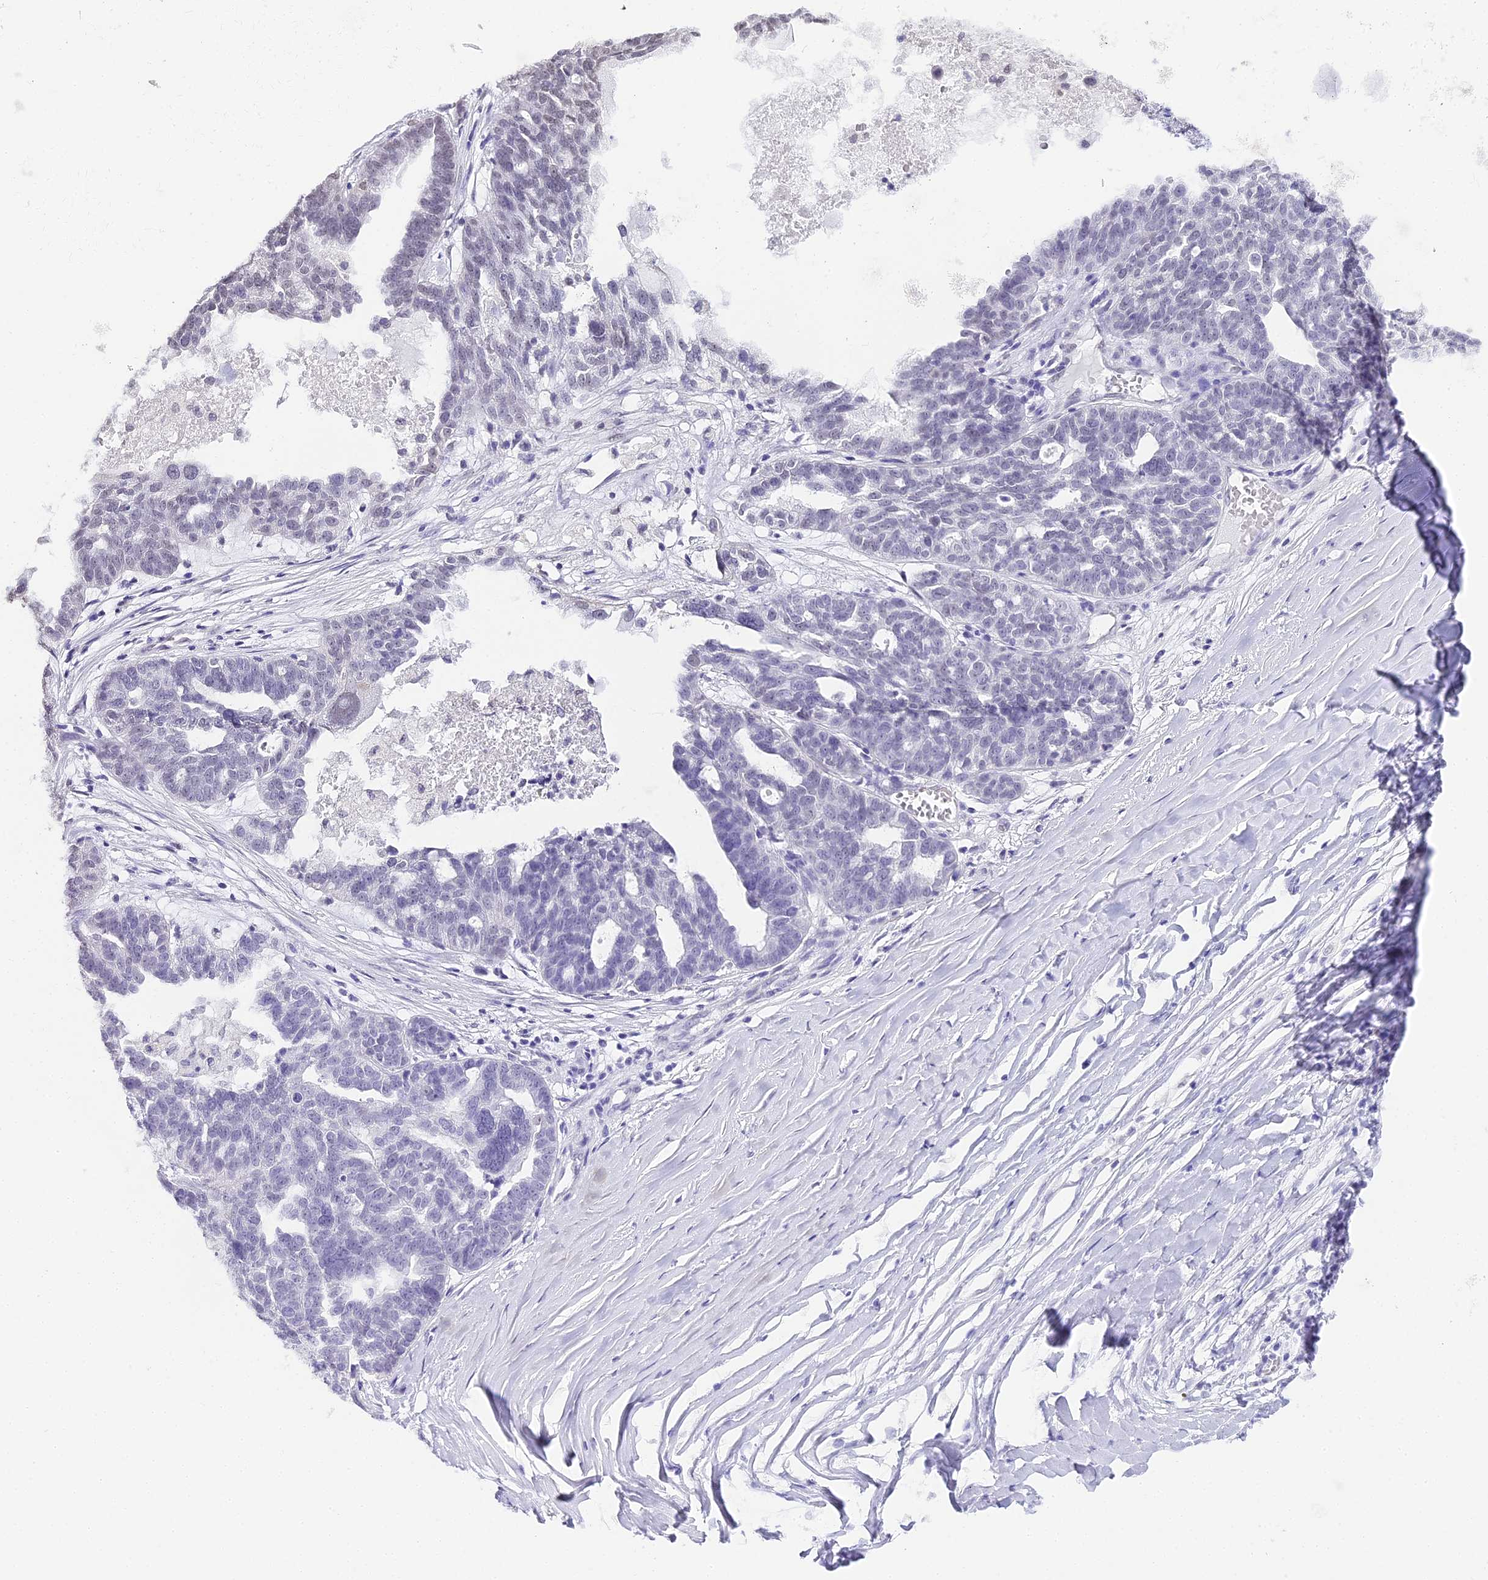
{"staining": {"intensity": "negative", "quantity": "none", "location": "none"}, "tissue": "ovarian cancer", "cell_type": "Tumor cells", "image_type": "cancer", "snomed": [{"axis": "morphology", "description": "Cystadenocarcinoma, serous, NOS"}, {"axis": "topography", "description": "Ovary"}], "caption": "Ovarian cancer stained for a protein using IHC shows no staining tumor cells.", "gene": "HNRNPA1", "patient": {"sex": "female", "age": 59}}